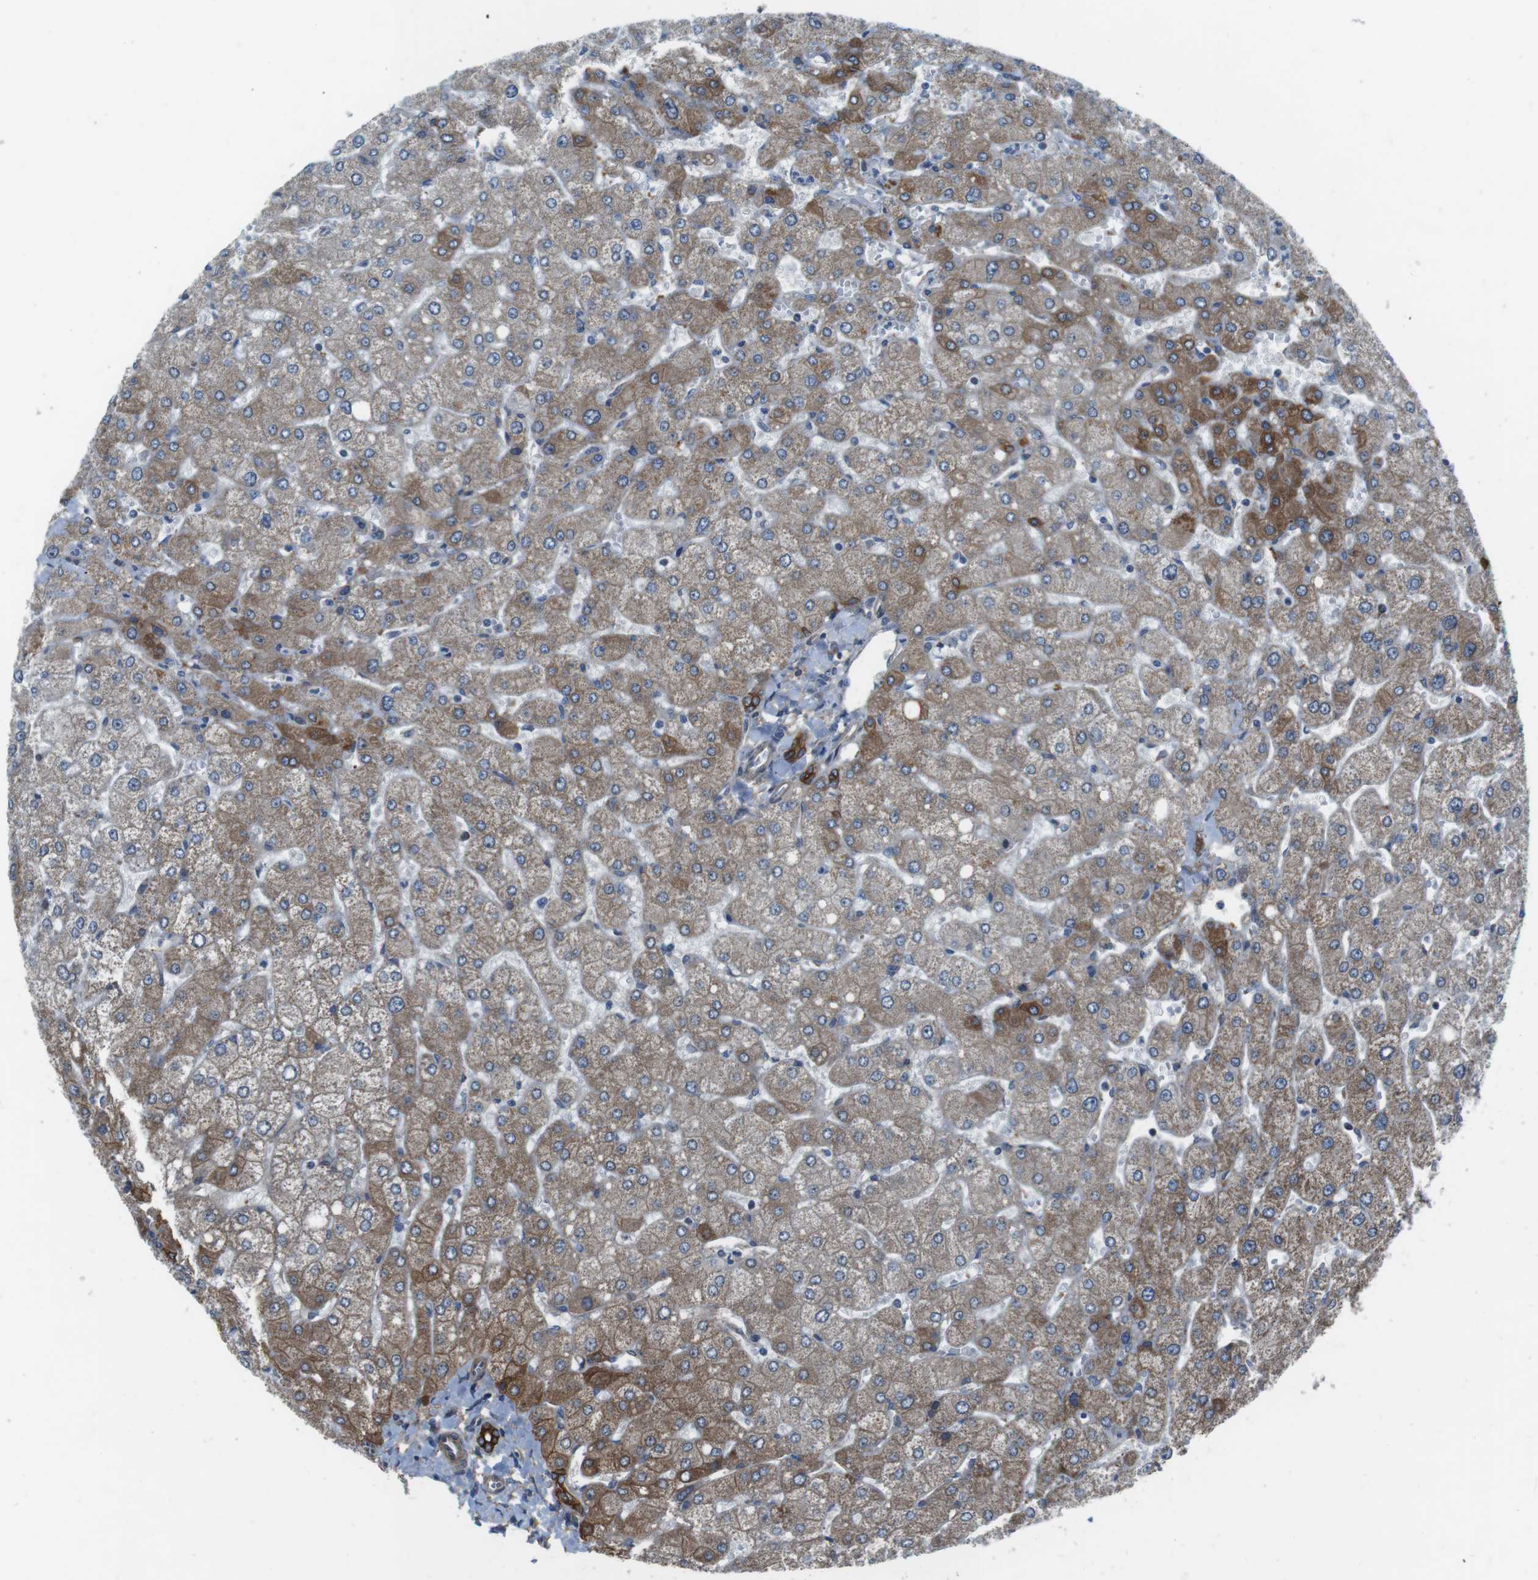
{"staining": {"intensity": "strong", "quantity": "25%-75%", "location": "cytoplasmic/membranous"}, "tissue": "liver", "cell_type": "Cholangiocytes", "image_type": "normal", "snomed": [{"axis": "morphology", "description": "Normal tissue, NOS"}, {"axis": "topography", "description": "Liver"}], "caption": "DAB immunohistochemical staining of benign human liver reveals strong cytoplasmic/membranous protein positivity in about 25%-75% of cholangiocytes.", "gene": "FAM174B", "patient": {"sex": "male", "age": 55}}